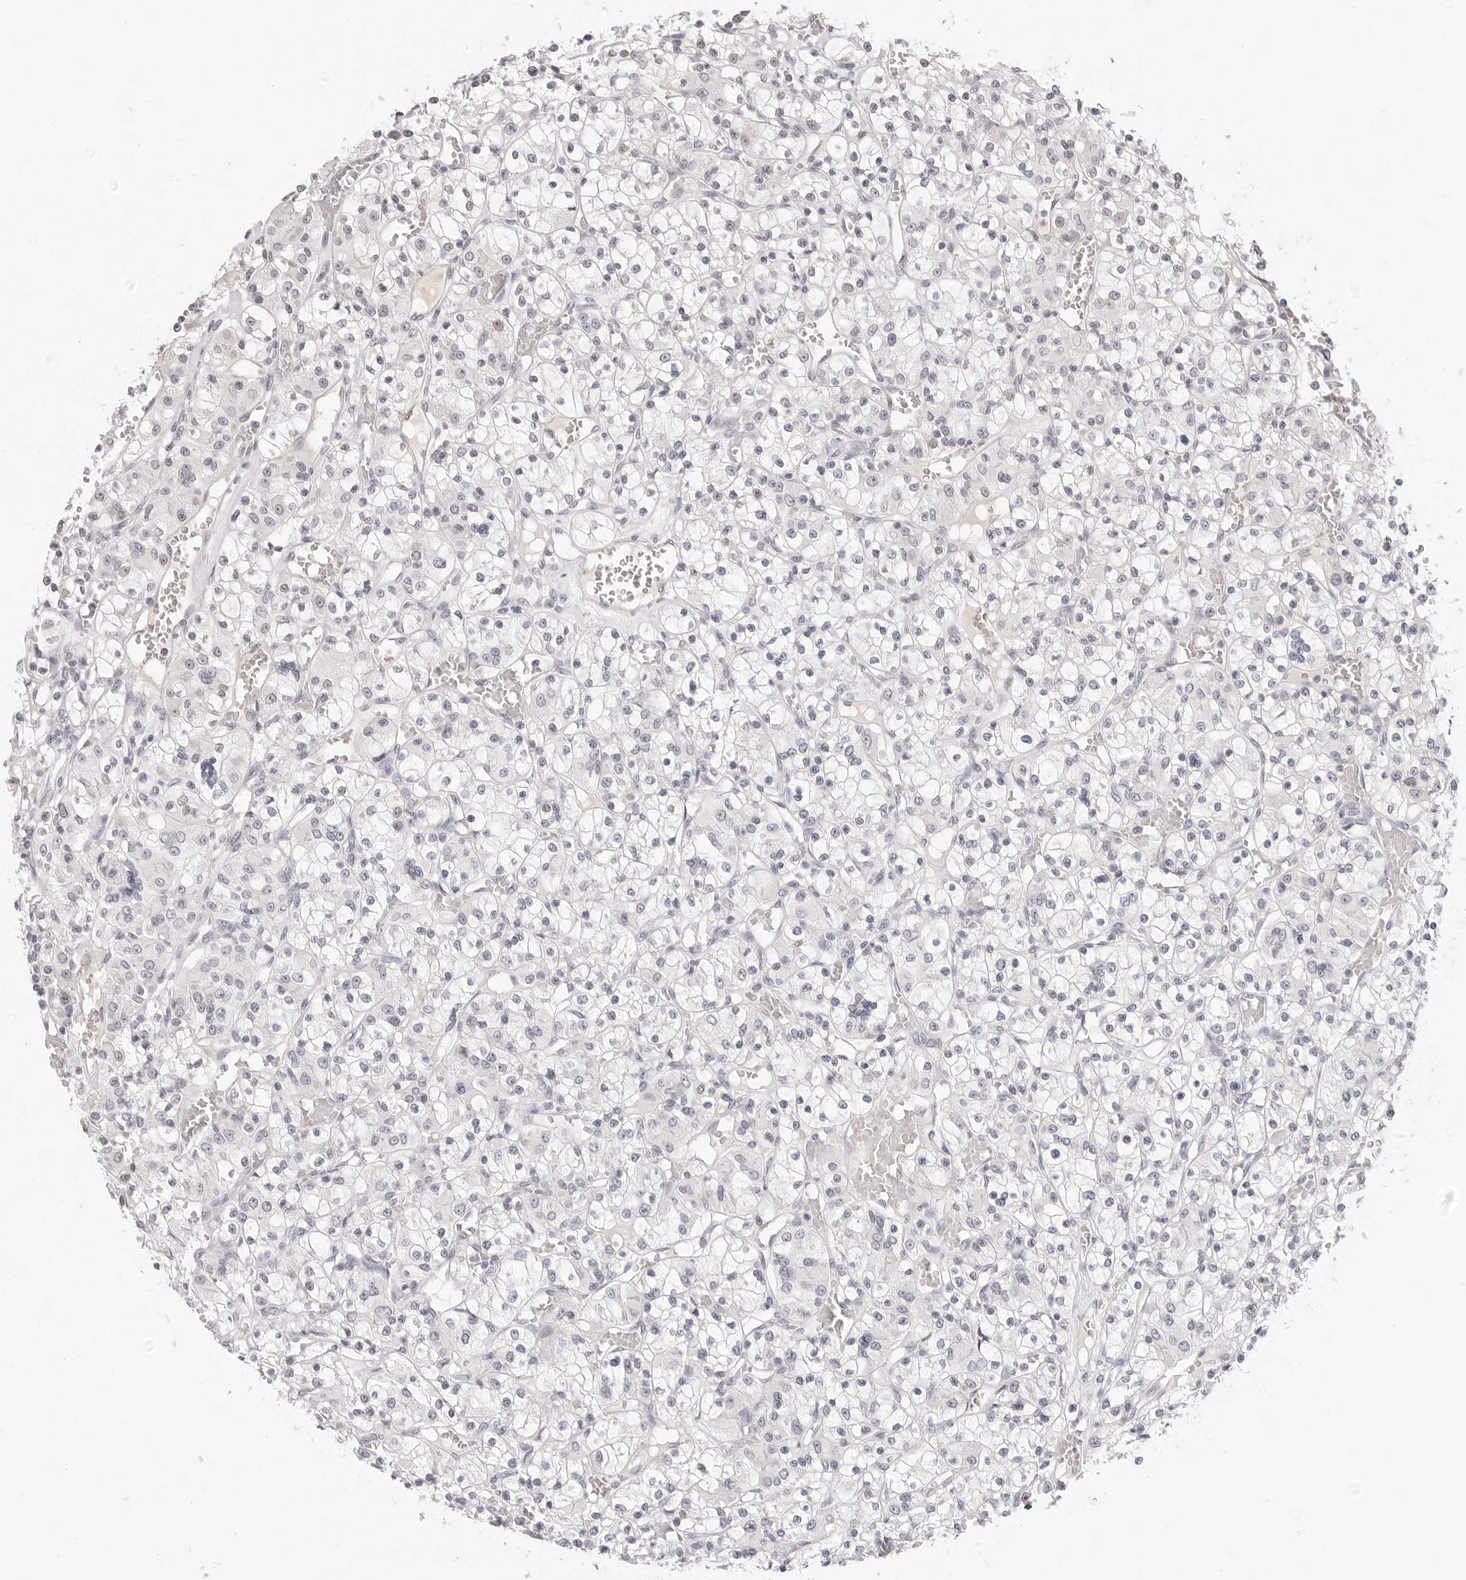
{"staining": {"intensity": "negative", "quantity": "none", "location": "none"}, "tissue": "renal cancer", "cell_type": "Tumor cells", "image_type": "cancer", "snomed": [{"axis": "morphology", "description": "Adenocarcinoma, NOS"}, {"axis": "topography", "description": "Kidney"}], "caption": "Immunohistochemical staining of human renal cancer displays no significant positivity in tumor cells. (DAB (3,3'-diaminobenzidine) immunohistochemistry, high magnification).", "gene": "MSH6", "patient": {"sex": "female", "age": 59}}